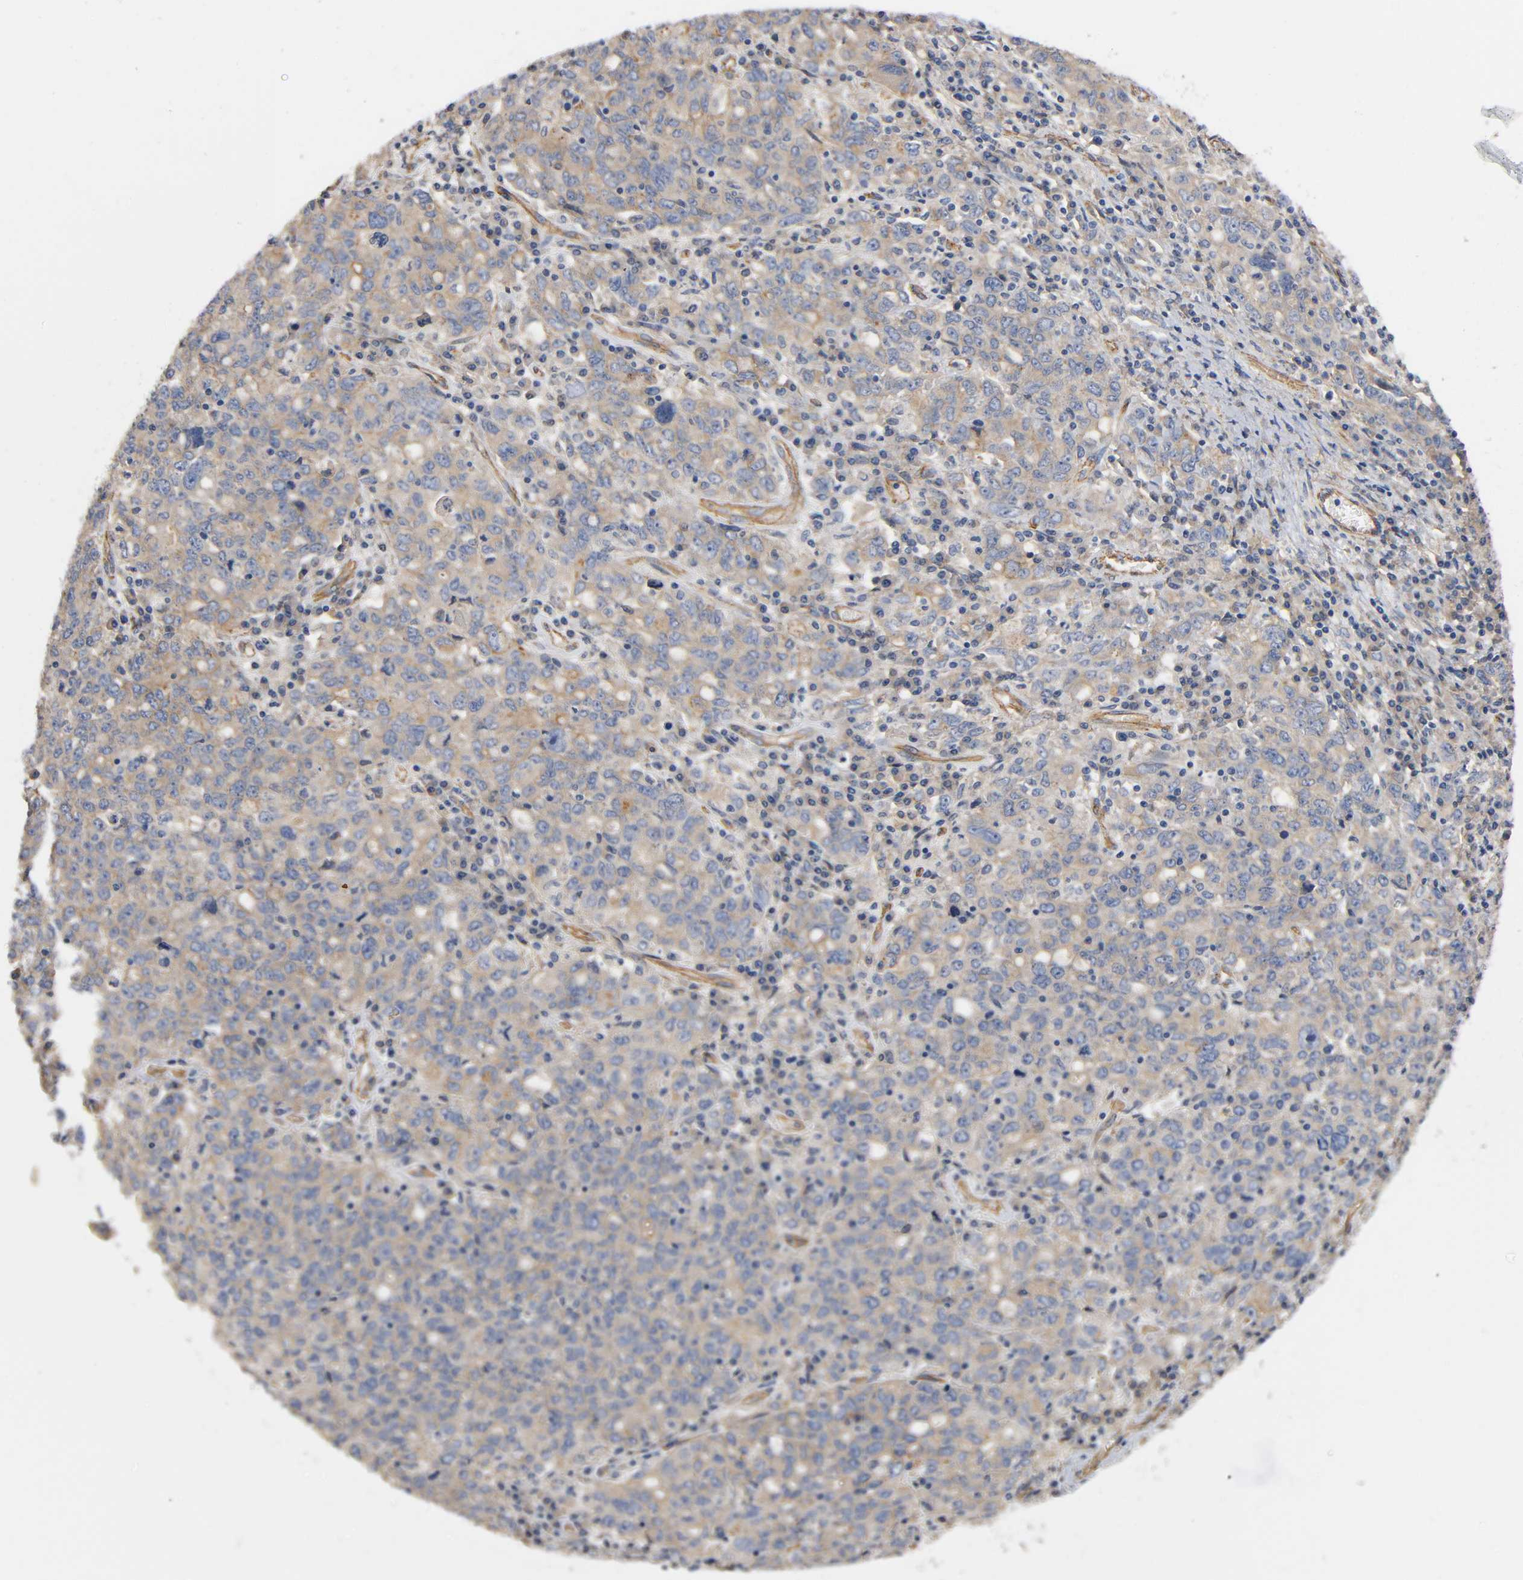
{"staining": {"intensity": "weak", "quantity": ">75%", "location": "cytoplasmic/membranous"}, "tissue": "ovarian cancer", "cell_type": "Tumor cells", "image_type": "cancer", "snomed": [{"axis": "morphology", "description": "Carcinoma, endometroid"}, {"axis": "topography", "description": "Ovary"}], "caption": "The micrograph displays immunohistochemical staining of endometroid carcinoma (ovarian). There is weak cytoplasmic/membranous expression is present in approximately >75% of tumor cells.", "gene": "MARS1", "patient": {"sex": "female", "age": 62}}